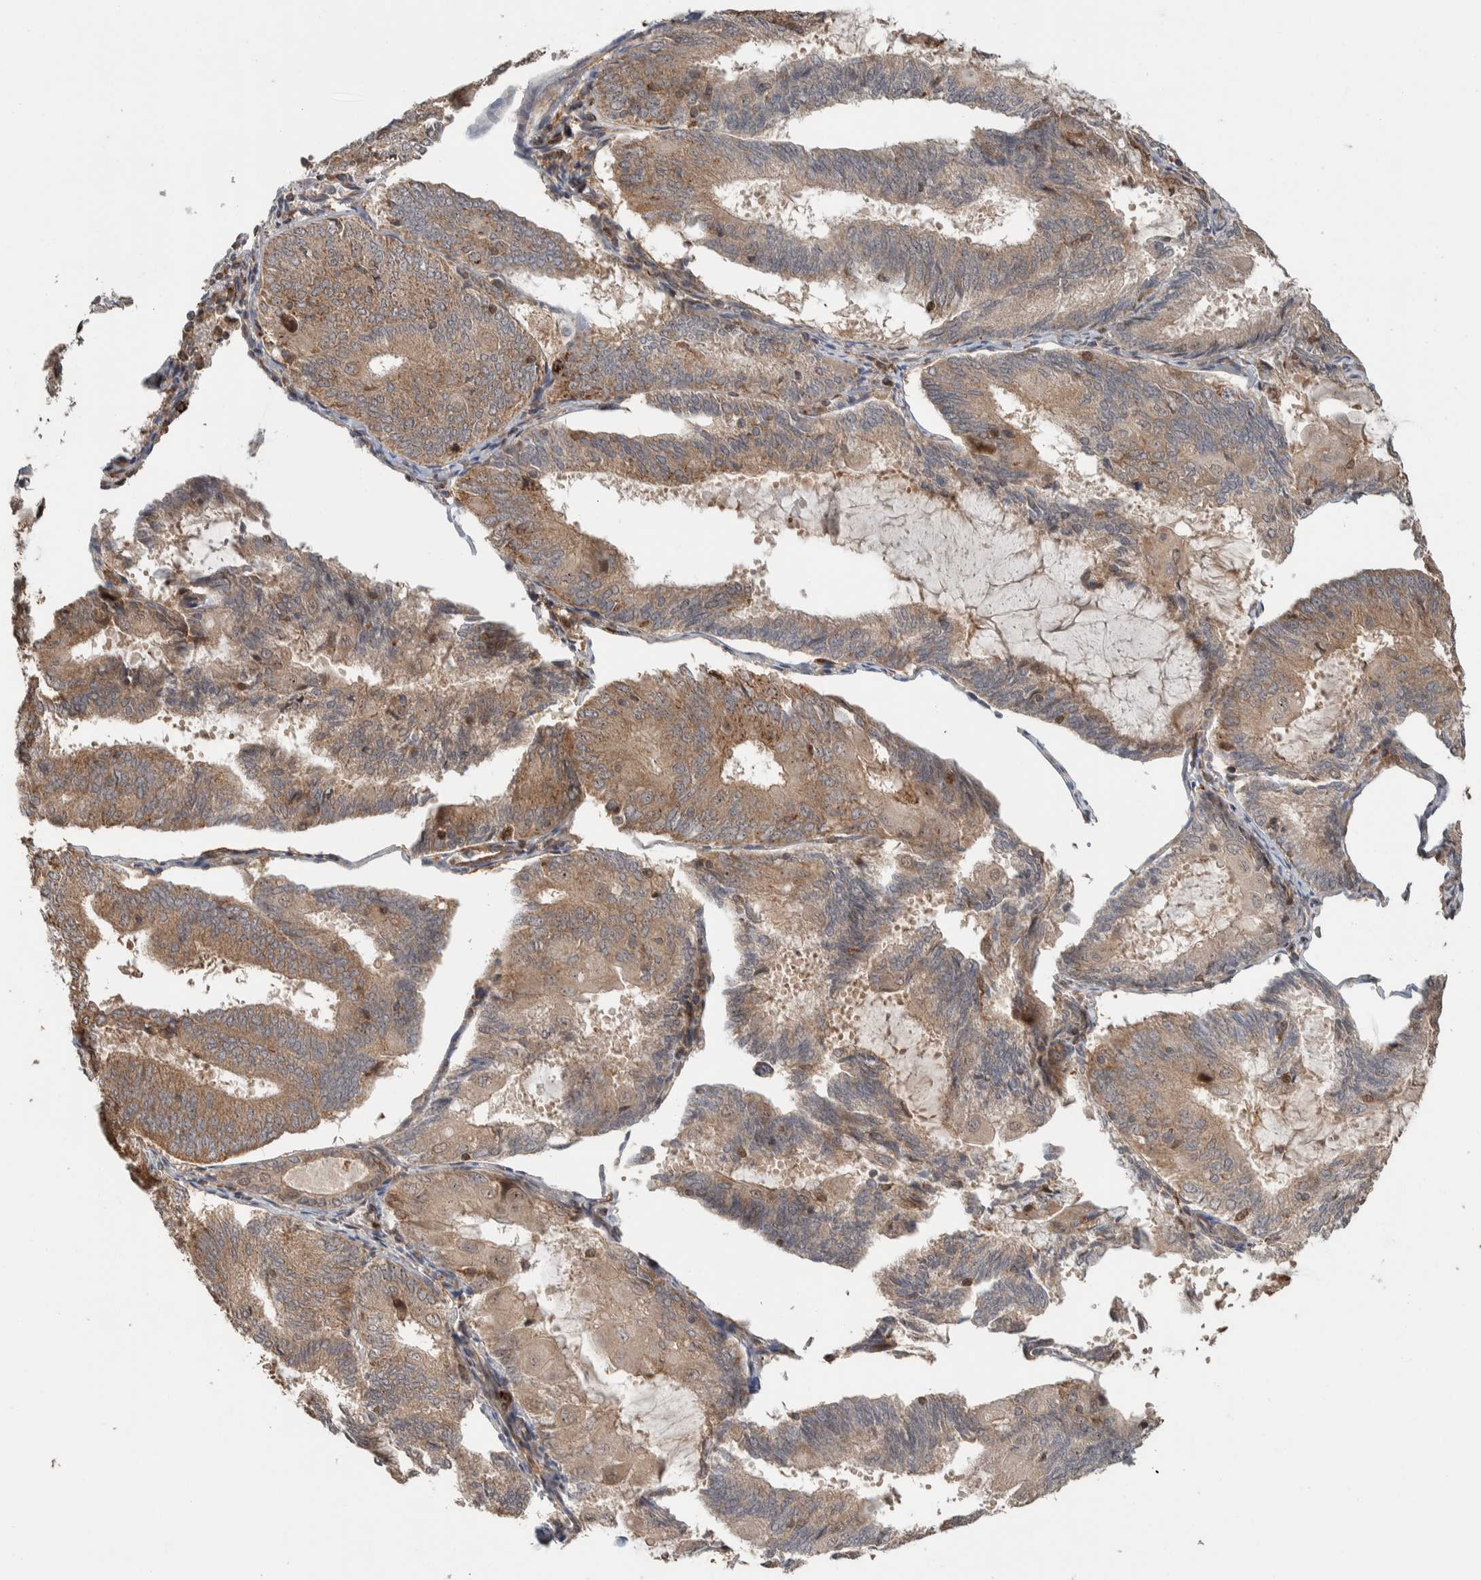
{"staining": {"intensity": "weak", "quantity": ">75%", "location": "cytoplasmic/membranous"}, "tissue": "endometrial cancer", "cell_type": "Tumor cells", "image_type": "cancer", "snomed": [{"axis": "morphology", "description": "Adenocarcinoma, NOS"}, {"axis": "topography", "description": "Endometrium"}], "caption": "Weak cytoplasmic/membranous protein staining is present in approximately >75% of tumor cells in endometrial adenocarcinoma.", "gene": "VPS53", "patient": {"sex": "female", "age": 81}}